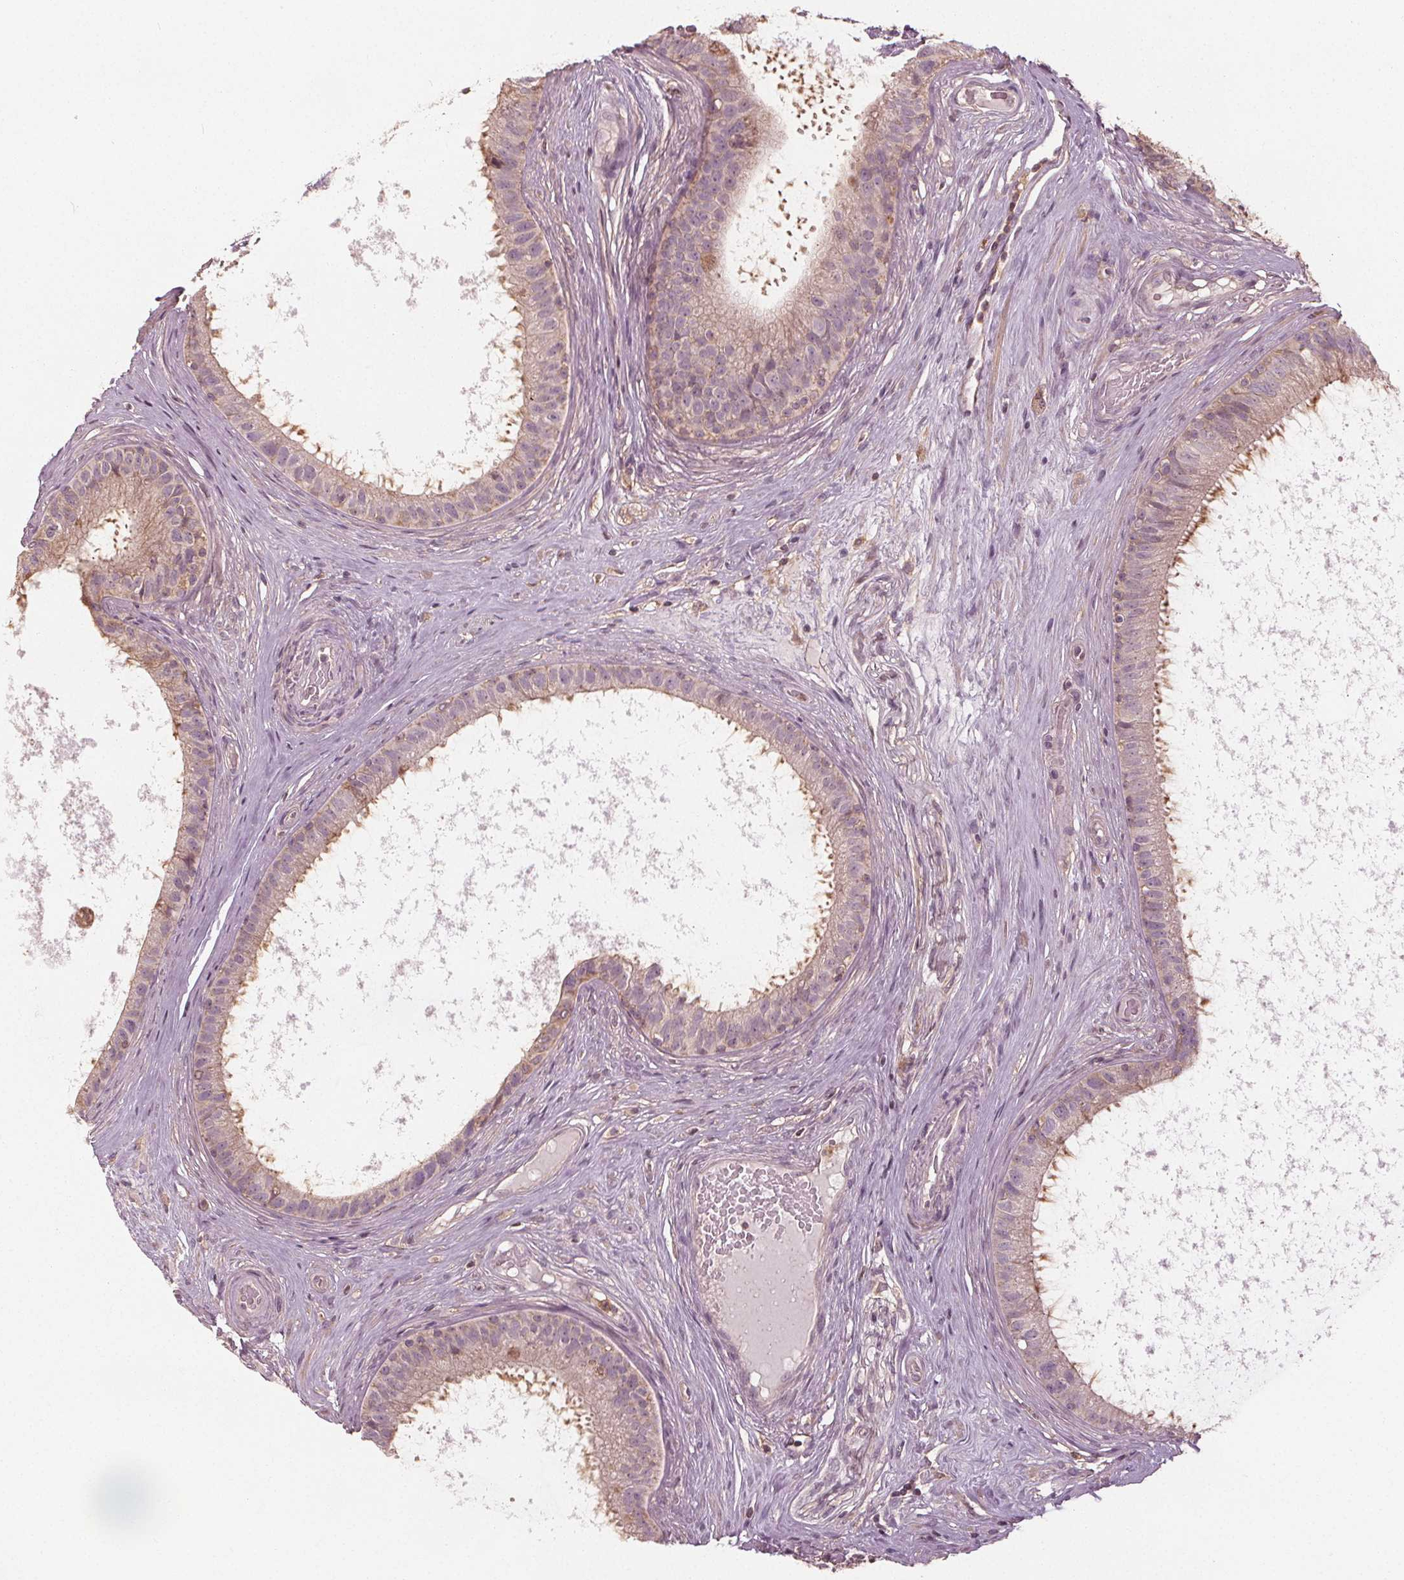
{"staining": {"intensity": "moderate", "quantity": "<25%", "location": "cytoplasmic/membranous"}, "tissue": "epididymis", "cell_type": "Glandular cells", "image_type": "normal", "snomed": [{"axis": "morphology", "description": "Normal tissue, NOS"}, {"axis": "topography", "description": "Epididymis"}], "caption": "An image of human epididymis stained for a protein demonstrates moderate cytoplasmic/membranous brown staining in glandular cells.", "gene": "GNB2", "patient": {"sex": "male", "age": 59}}